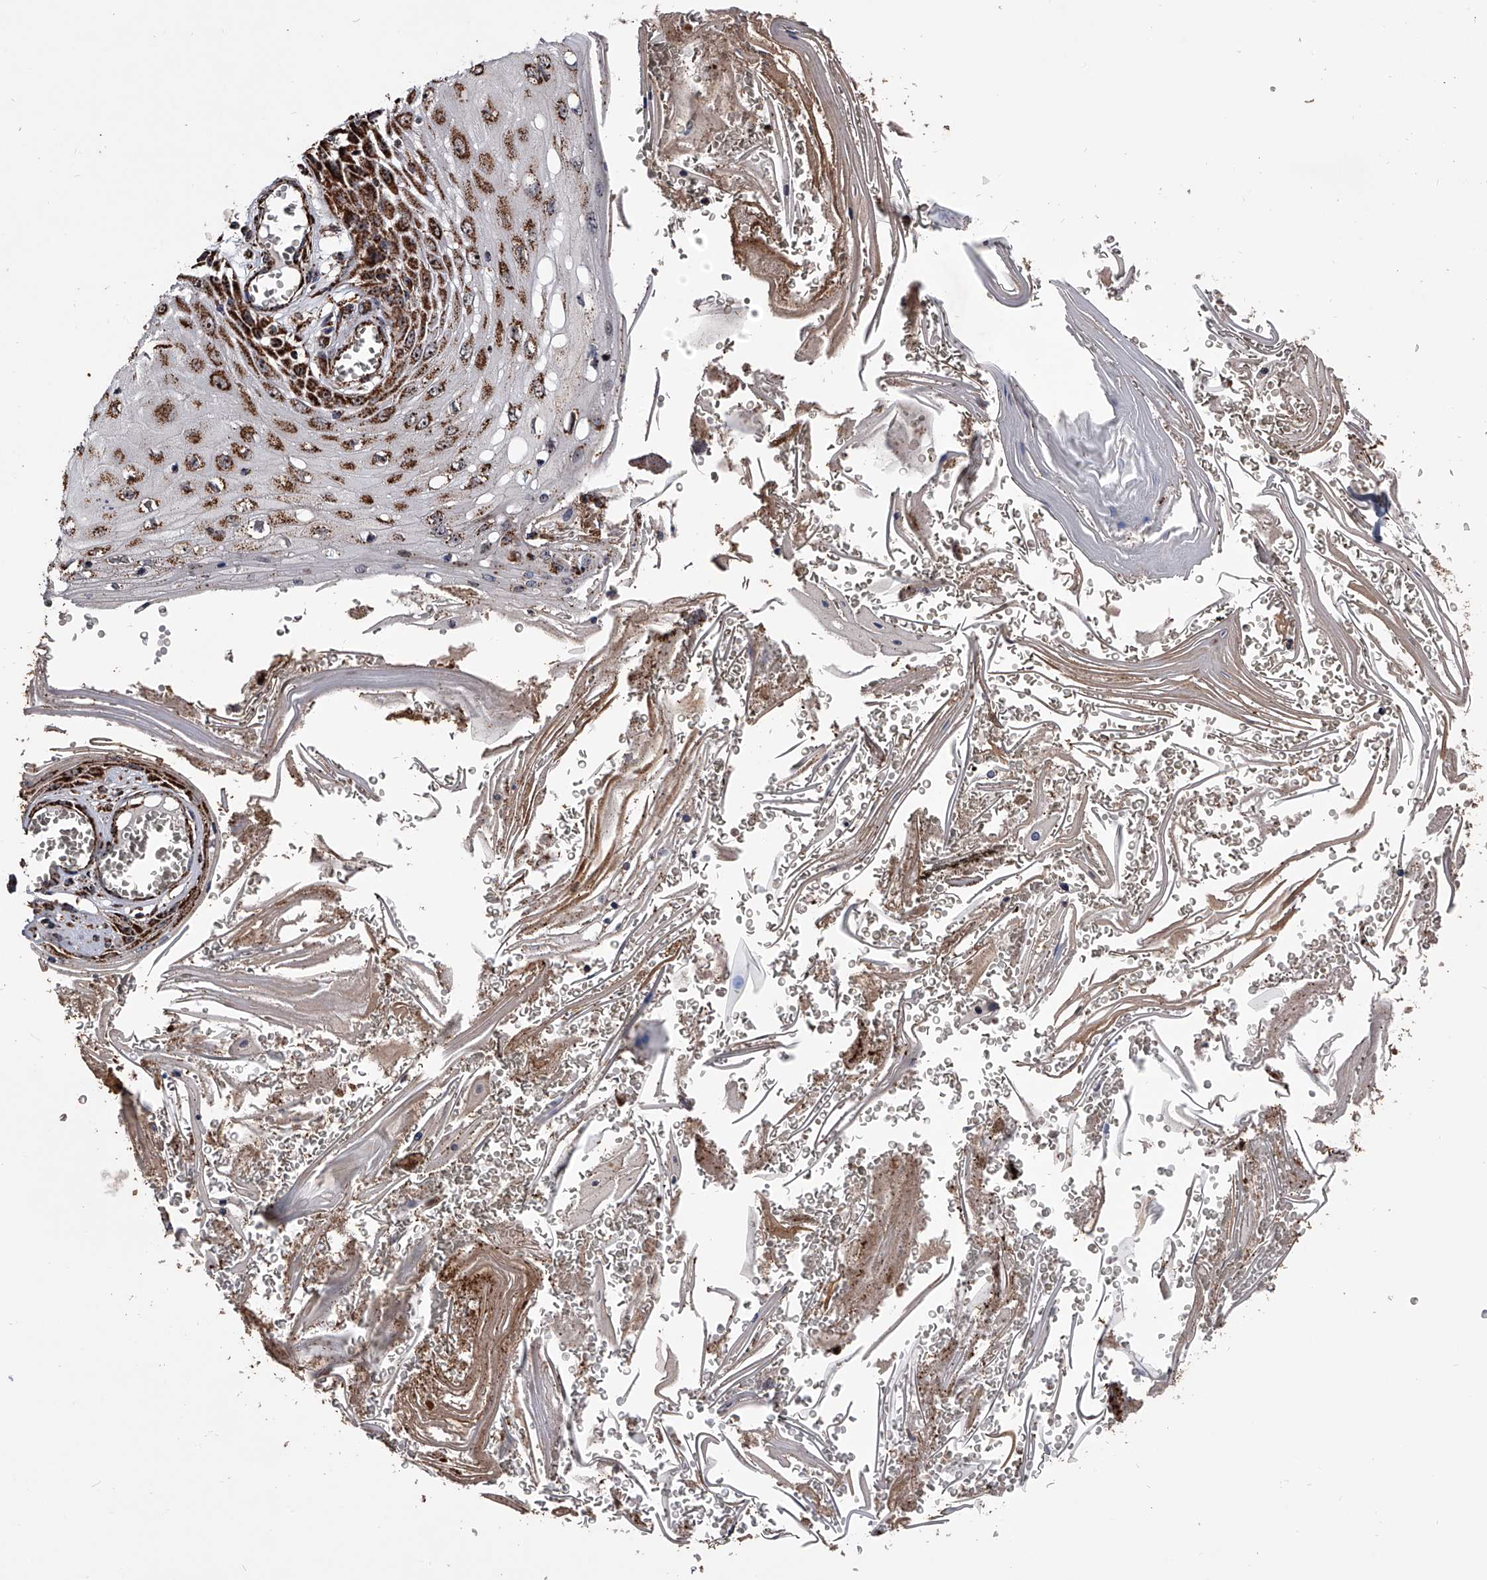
{"staining": {"intensity": "strong", "quantity": ">75%", "location": "cytoplasmic/membranous,nuclear"}, "tissue": "skin cancer", "cell_type": "Tumor cells", "image_type": "cancer", "snomed": [{"axis": "morphology", "description": "Squamous cell carcinoma, NOS"}, {"axis": "topography", "description": "Skin"}], "caption": "An image of human skin cancer (squamous cell carcinoma) stained for a protein shows strong cytoplasmic/membranous and nuclear brown staining in tumor cells.", "gene": "SMPDL3A", "patient": {"sex": "female", "age": 73}}